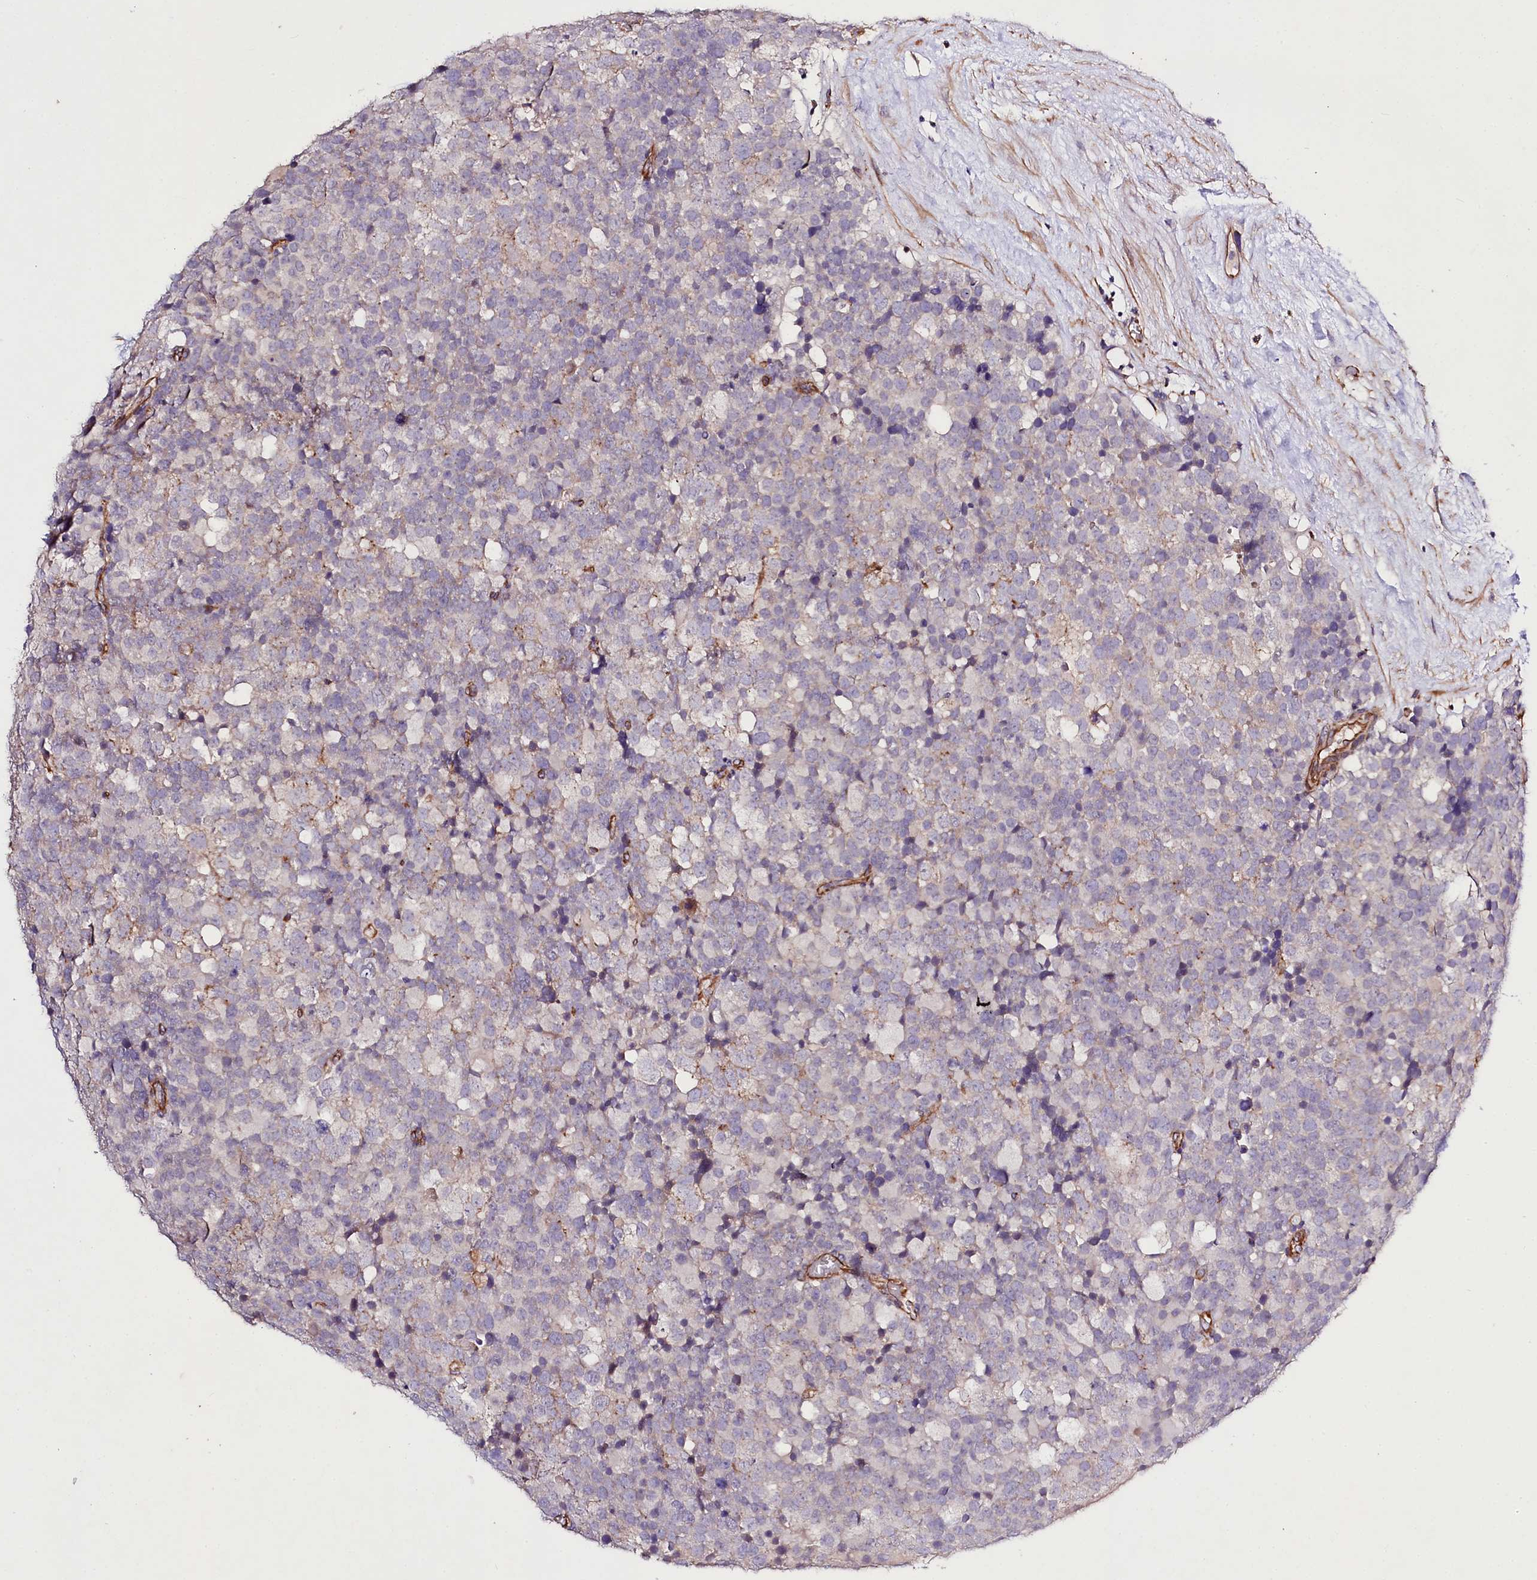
{"staining": {"intensity": "negative", "quantity": "none", "location": "none"}, "tissue": "testis cancer", "cell_type": "Tumor cells", "image_type": "cancer", "snomed": [{"axis": "morphology", "description": "Seminoma, NOS"}, {"axis": "topography", "description": "Testis"}], "caption": "This is an immunohistochemistry (IHC) photomicrograph of testis seminoma. There is no expression in tumor cells.", "gene": "SLC7A1", "patient": {"sex": "male", "age": 71}}